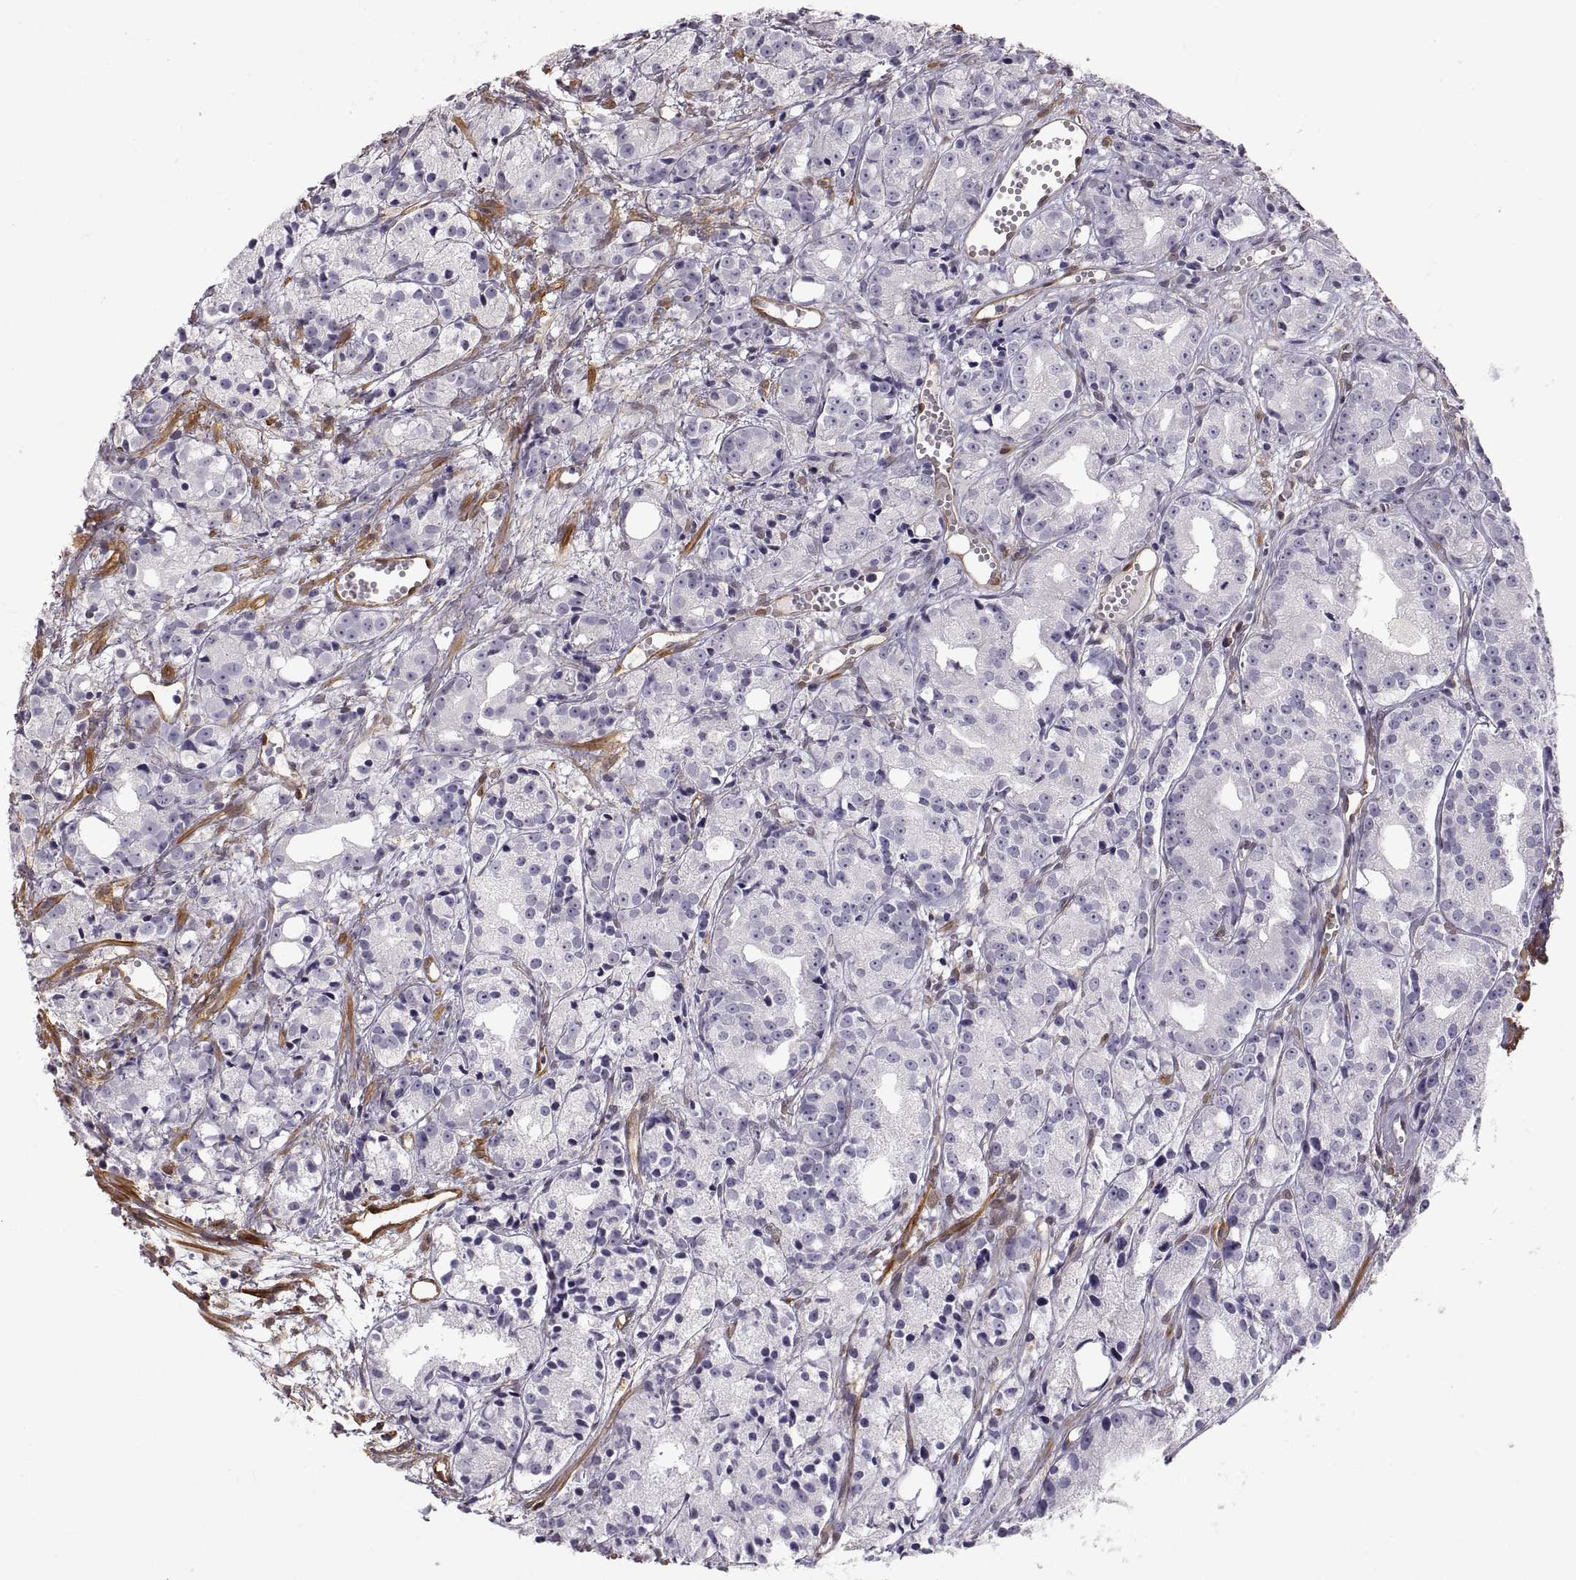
{"staining": {"intensity": "negative", "quantity": "none", "location": "none"}, "tissue": "prostate cancer", "cell_type": "Tumor cells", "image_type": "cancer", "snomed": [{"axis": "morphology", "description": "Adenocarcinoma, Medium grade"}, {"axis": "topography", "description": "Prostate"}], "caption": "IHC of human medium-grade adenocarcinoma (prostate) demonstrates no positivity in tumor cells.", "gene": "PGM5", "patient": {"sex": "male", "age": 74}}